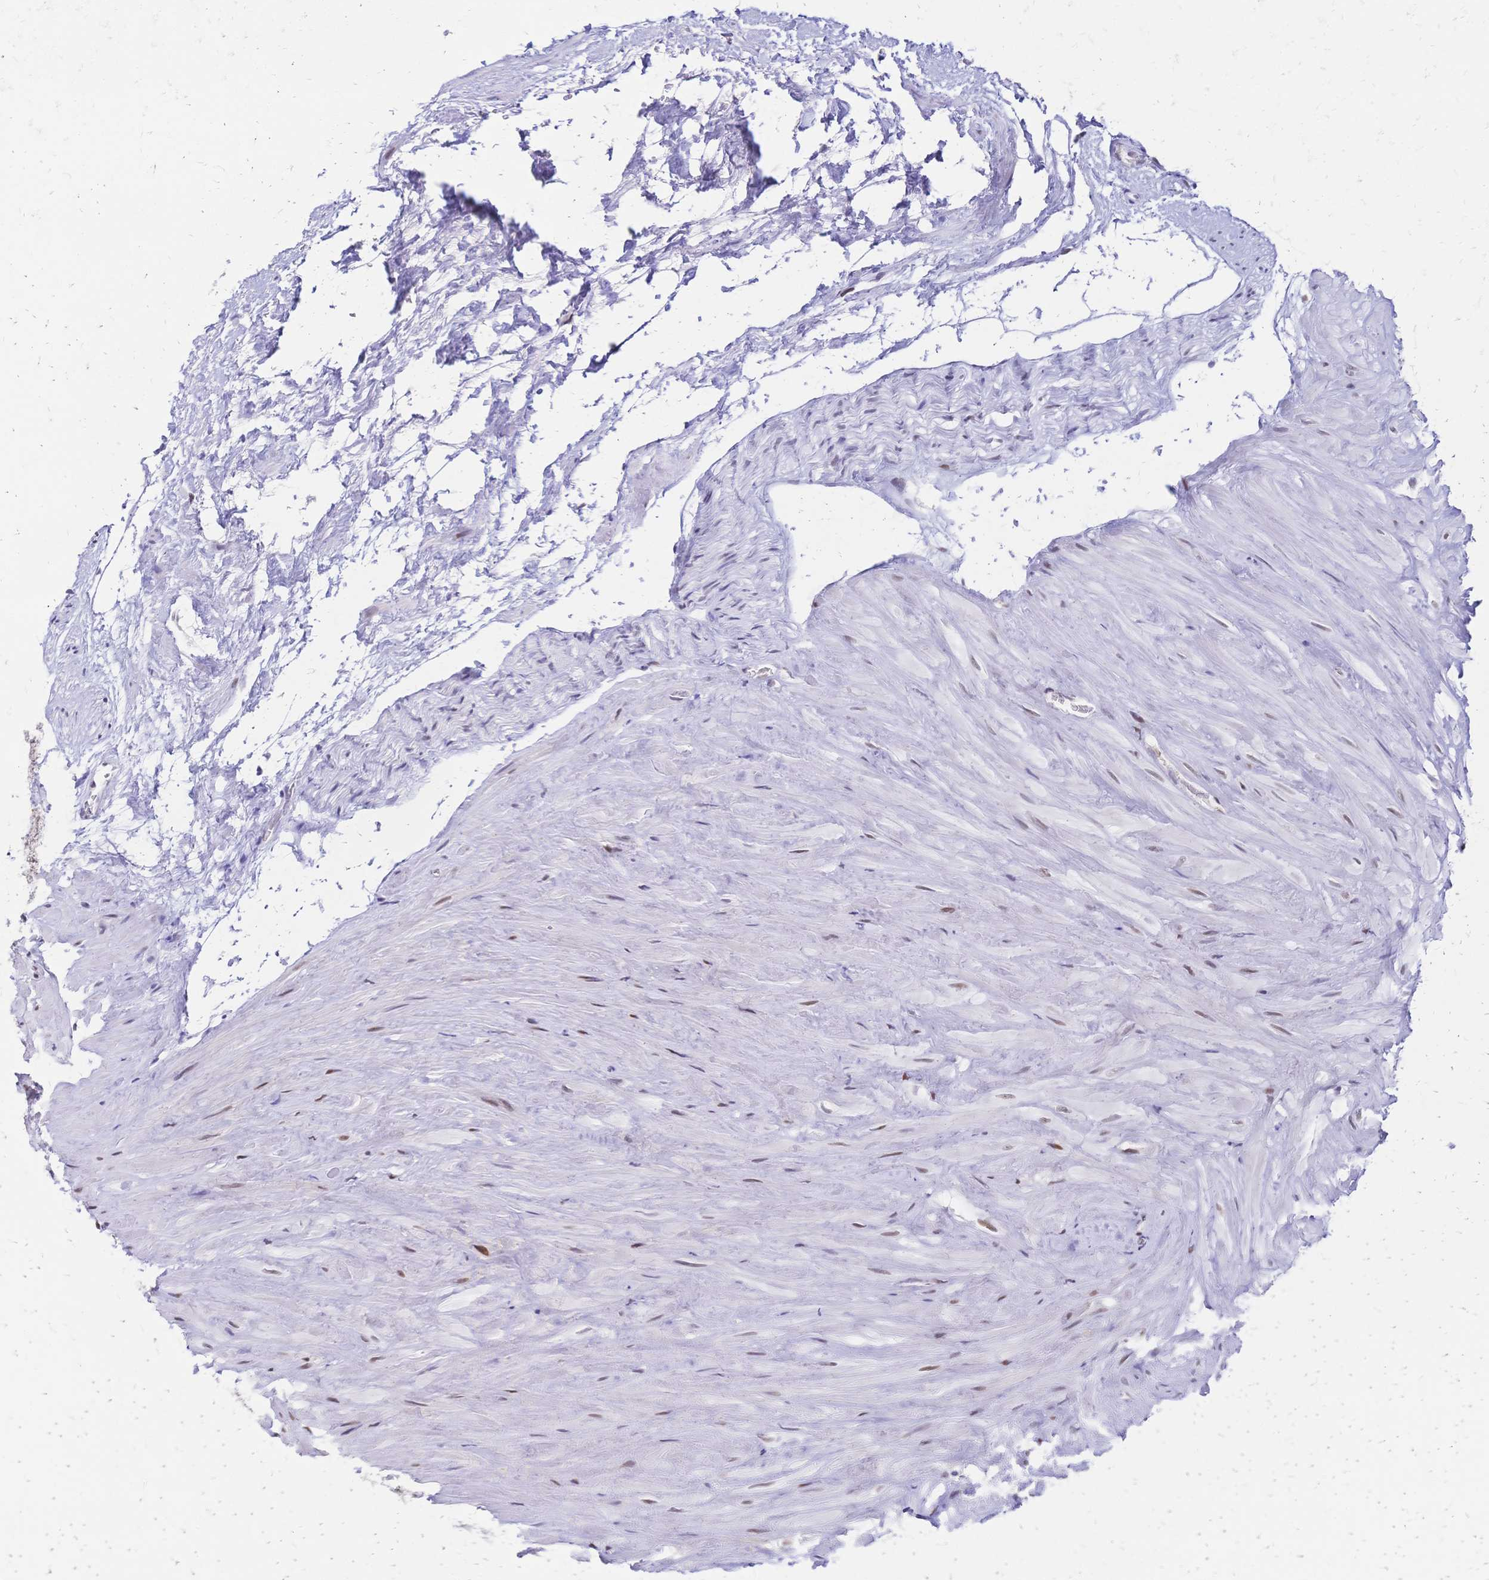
{"staining": {"intensity": "moderate", "quantity": "25%-75%", "location": "nuclear"}, "tissue": "seminal vesicle", "cell_type": "Glandular cells", "image_type": "normal", "snomed": [{"axis": "morphology", "description": "Normal tissue, NOS"}, {"axis": "topography", "description": "Seminal veicle"}], "caption": "Seminal vesicle stained with DAB (3,3'-diaminobenzidine) immunohistochemistry (IHC) reveals medium levels of moderate nuclear positivity in approximately 25%-75% of glandular cells.", "gene": "NFIC", "patient": {"sex": "male", "age": 68}}